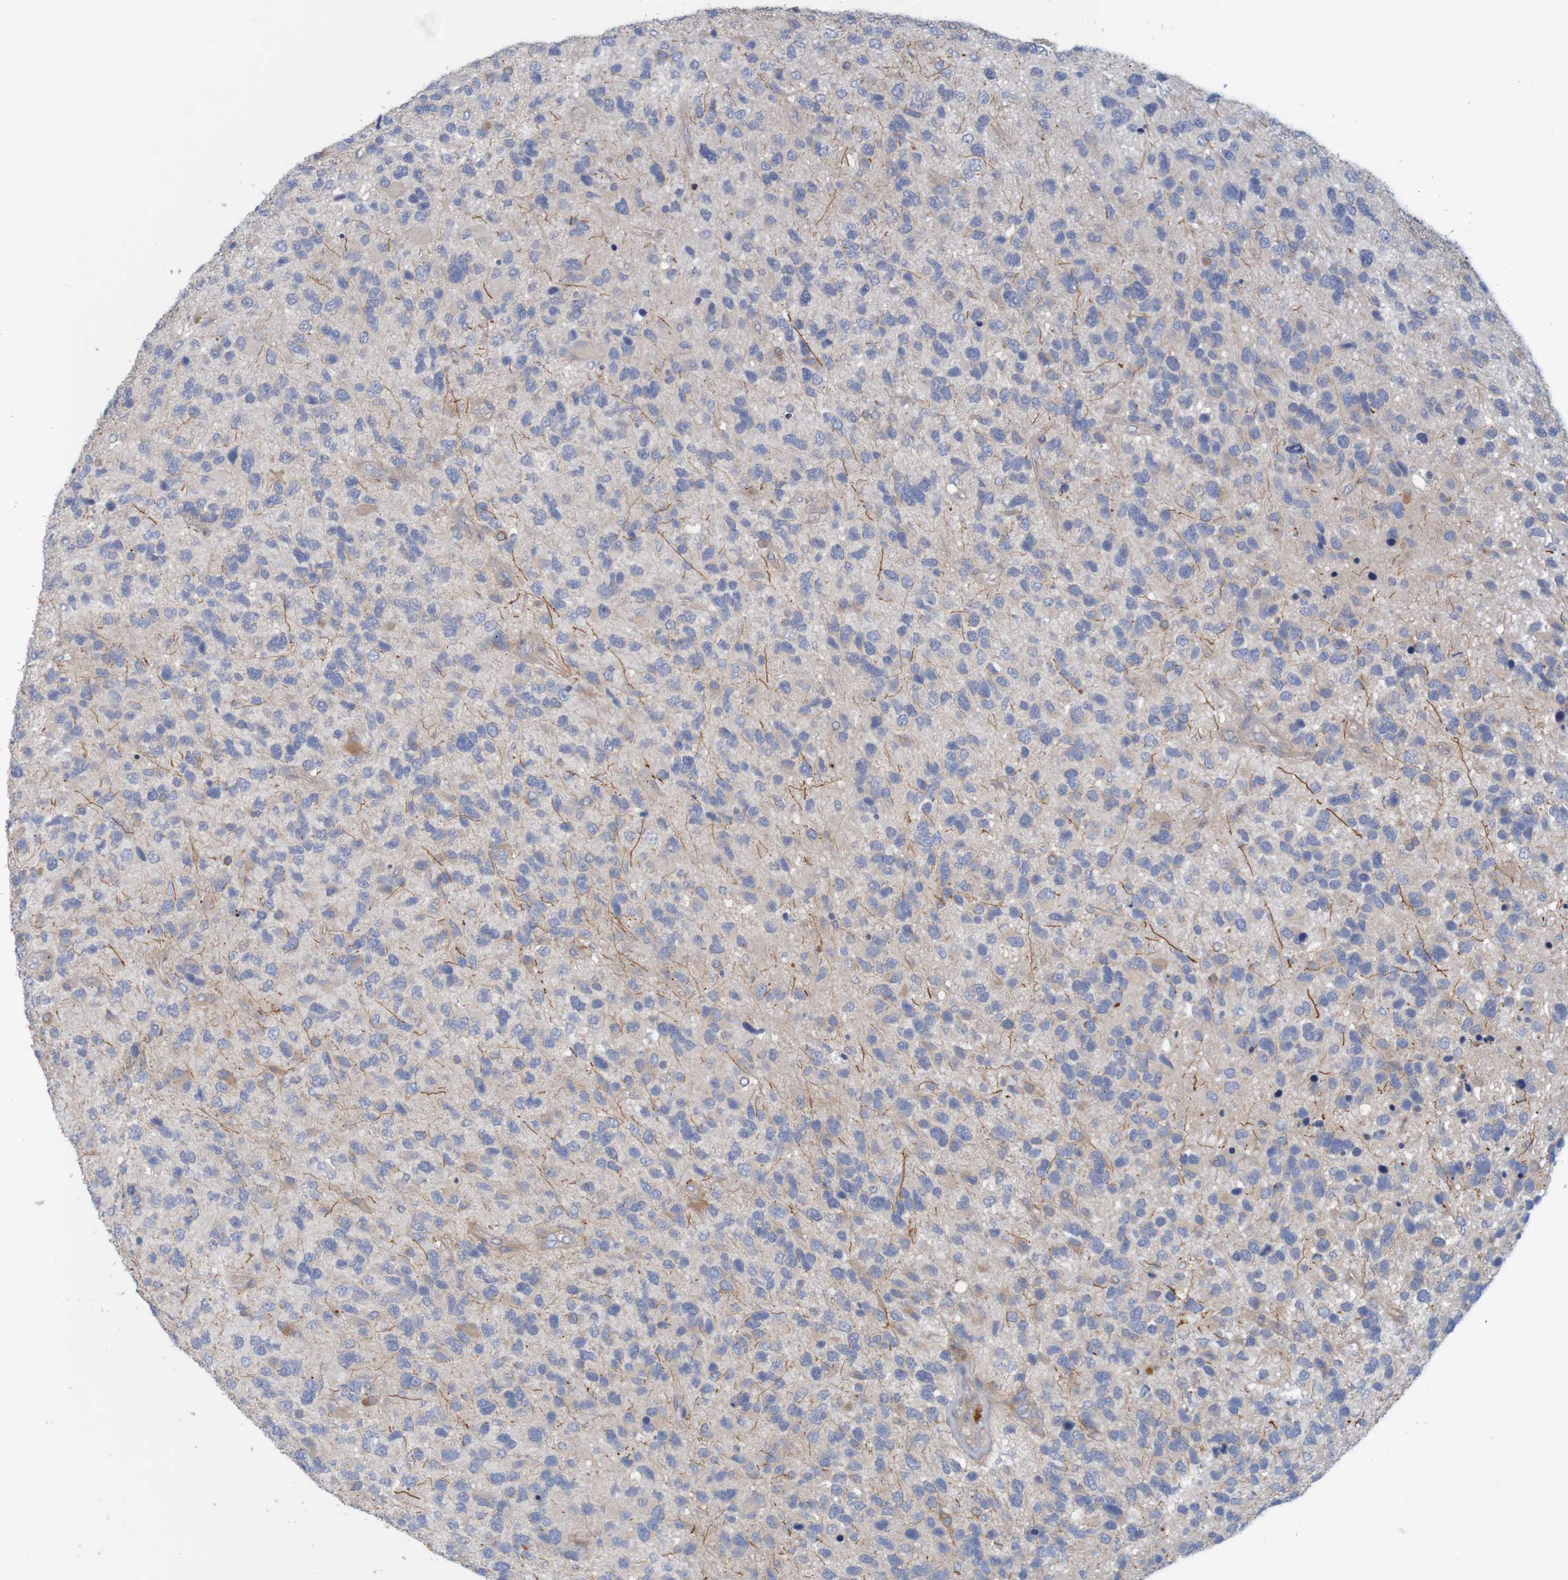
{"staining": {"intensity": "weak", "quantity": "<25%", "location": "cytoplasmic/membranous"}, "tissue": "glioma", "cell_type": "Tumor cells", "image_type": "cancer", "snomed": [{"axis": "morphology", "description": "Glioma, malignant, High grade"}, {"axis": "topography", "description": "Brain"}], "caption": "There is no significant positivity in tumor cells of malignant glioma (high-grade). (Immunohistochemistry, brightfield microscopy, high magnification).", "gene": "KRT23", "patient": {"sex": "female", "age": 58}}